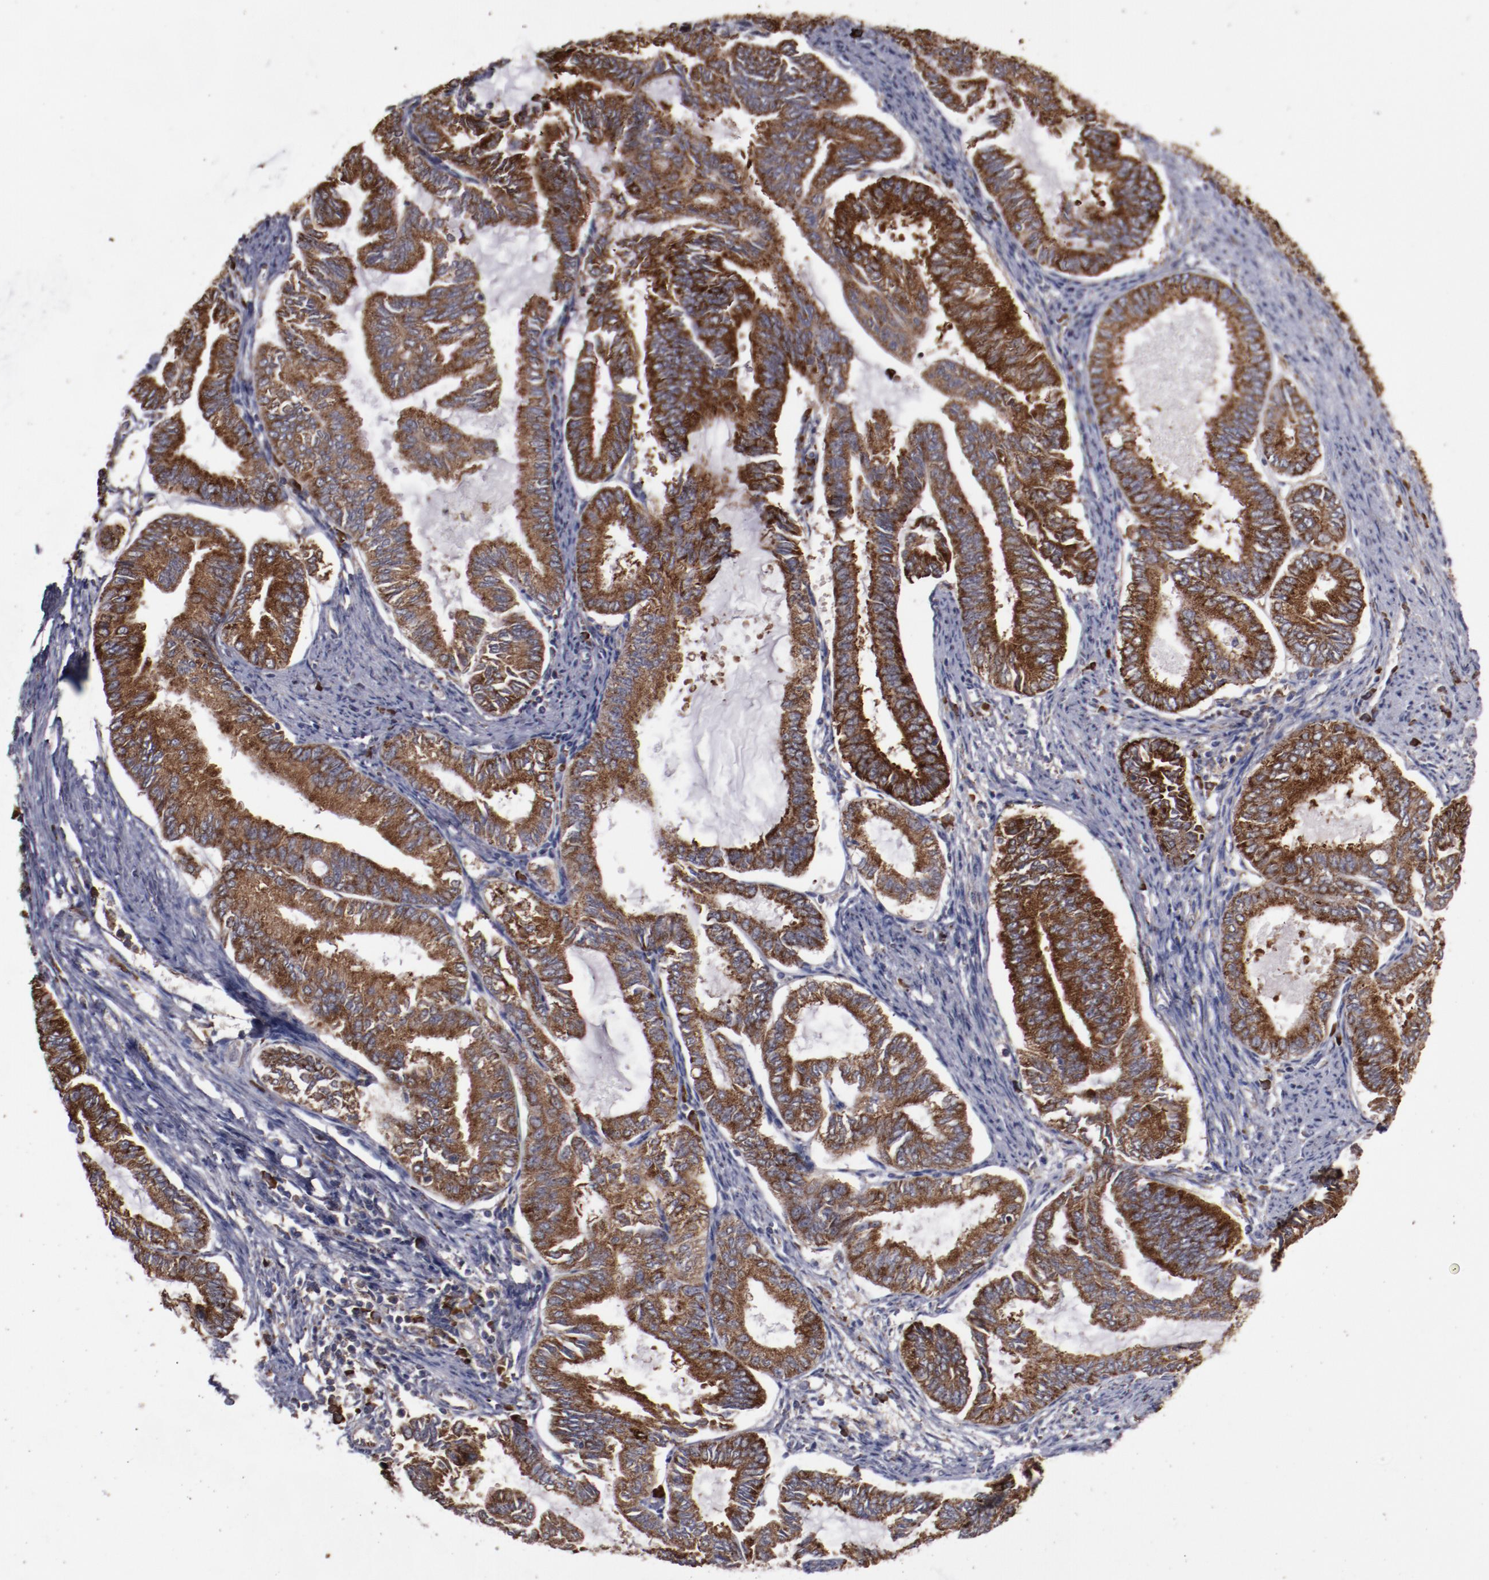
{"staining": {"intensity": "strong", "quantity": ">75%", "location": "cytoplasmic/membranous"}, "tissue": "endometrial cancer", "cell_type": "Tumor cells", "image_type": "cancer", "snomed": [{"axis": "morphology", "description": "Adenocarcinoma, NOS"}, {"axis": "topography", "description": "Endometrium"}], "caption": "The histopathology image shows staining of endometrial cancer, revealing strong cytoplasmic/membranous protein expression (brown color) within tumor cells.", "gene": "RPS4Y1", "patient": {"sex": "female", "age": 86}}